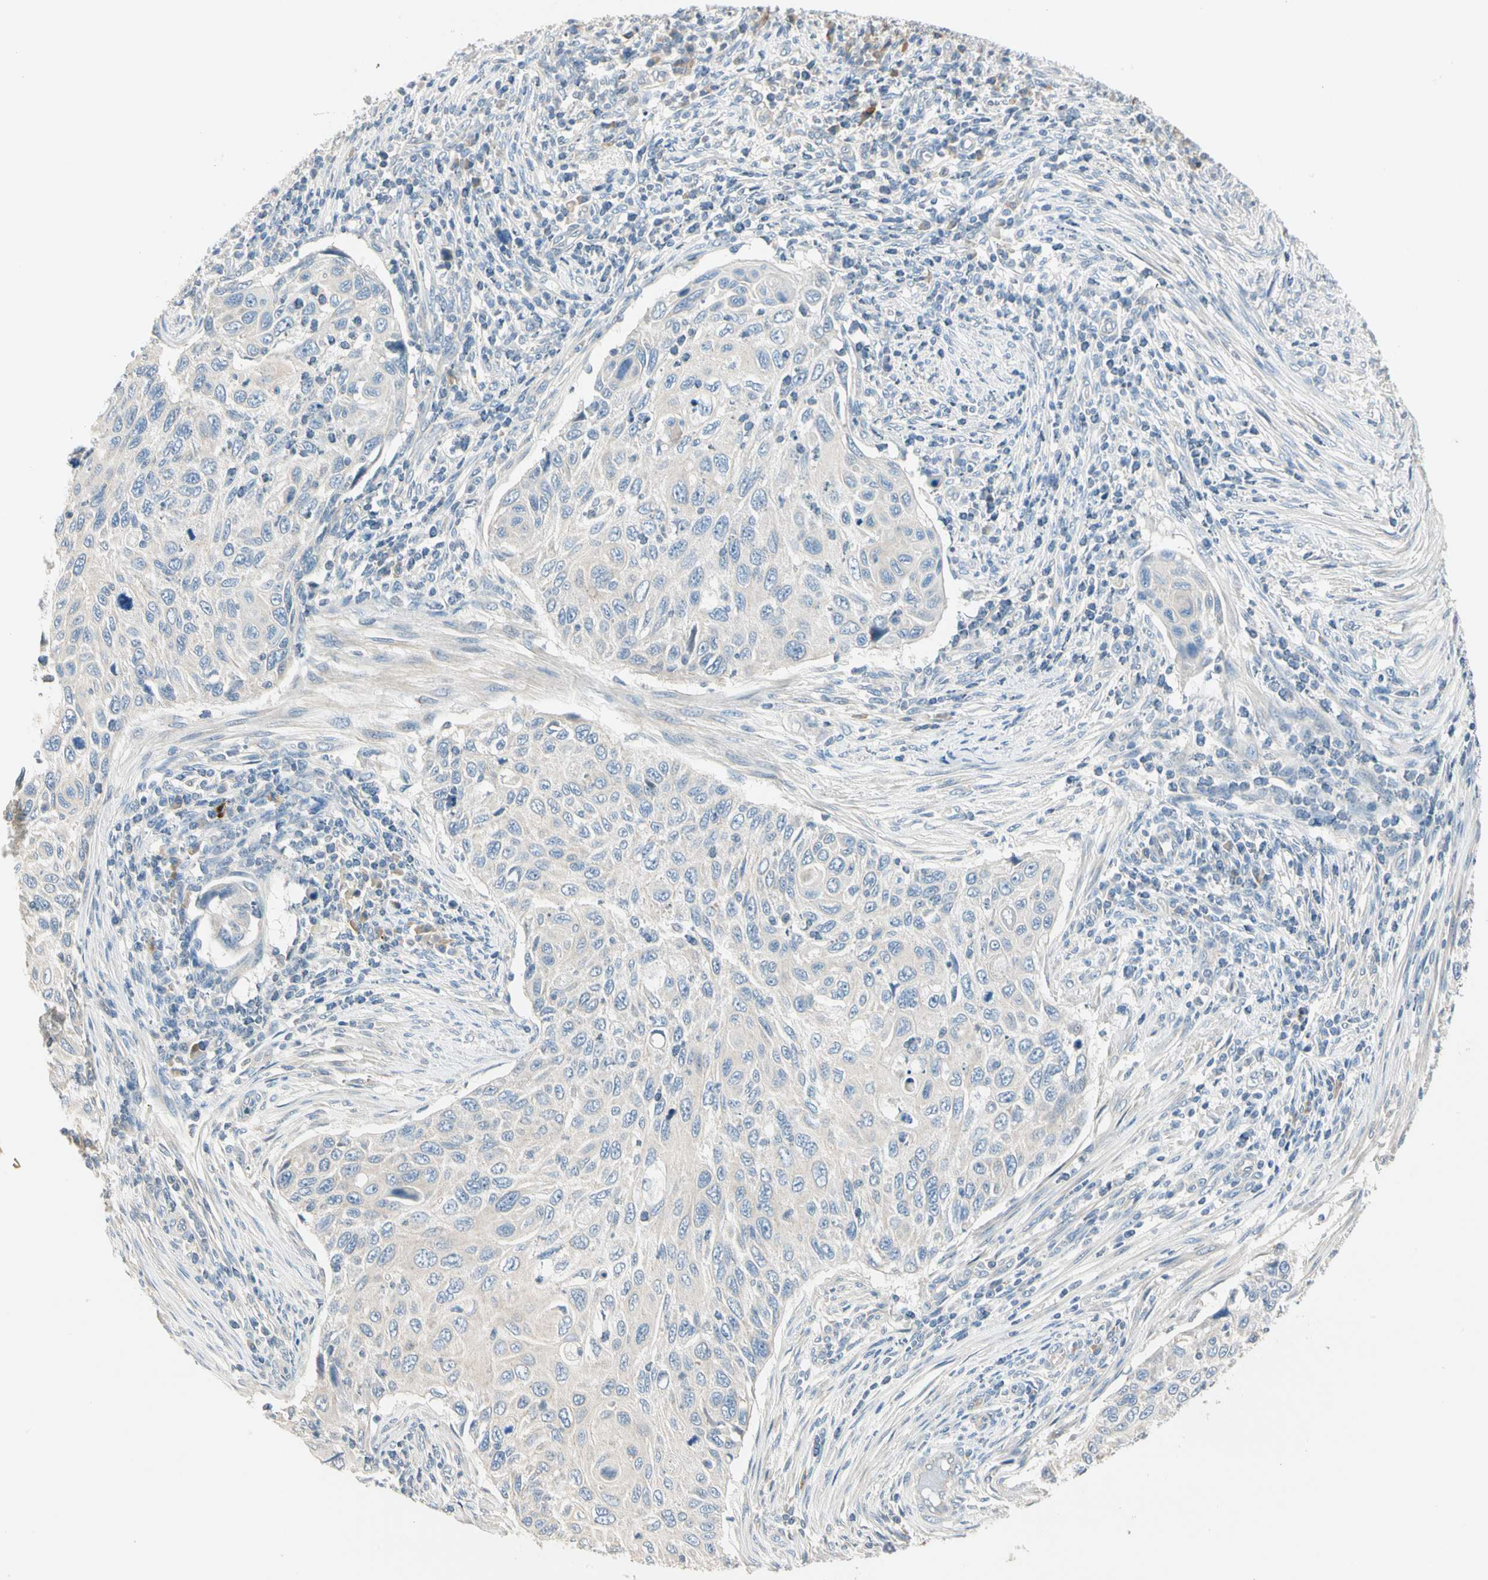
{"staining": {"intensity": "negative", "quantity": "none", "location": "none"}, "tissue": "cervical cancer", "cell_type": "Tumor cells", "image_type": "cancer", "snomed": [{"axis": "morphology", "description": "Squamous cell carcinoma, NOS"}, {"axis": "topography", "description": "Cervix"}], "caption": "Protein analysis of cervical cancer (squamous cell carcinoma) demonstrates no significant positivity in tumor cells.", "gene": "GPR153", "patient": {"sex": "female", "age": 70}}